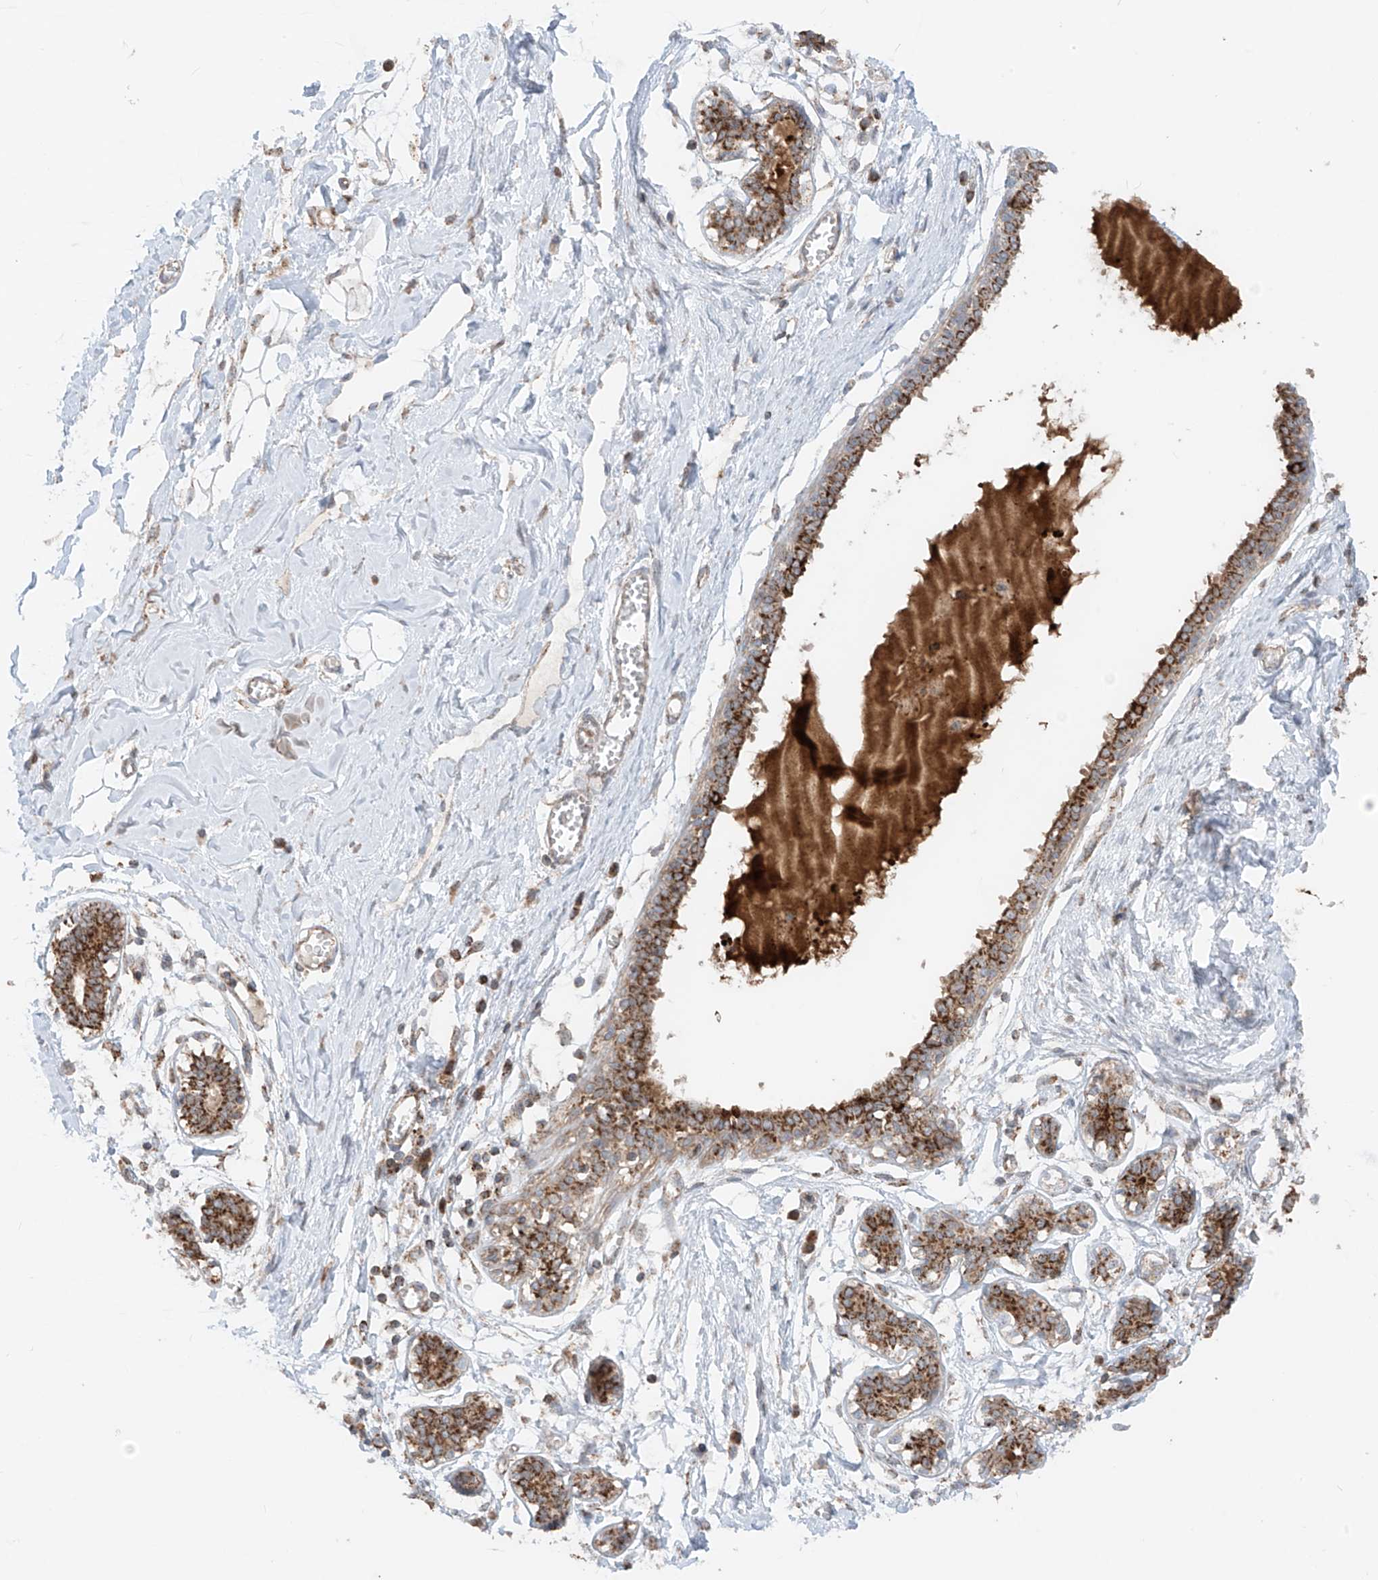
{"staining": {"intensity": "weak", "quantity": ">75%", "location": "cytoplasmic/membranous,nuclear"}, "tissue": "breast", "cell_type": "Adipocytes", "image_type": "normal", "snomed": [{"axis": "morphology", "description": "Normal tissue, NOS"}, {"axis": "topography", "description": "Breast"}], "caption": "Human breast stained for a protein (brown) shows weak cytoplasmic/membranous,nuclear positive expression in about >75% of adipocytes.", "gene": "AHCTF1", "patient": {"sex": "female", "age": 27}}